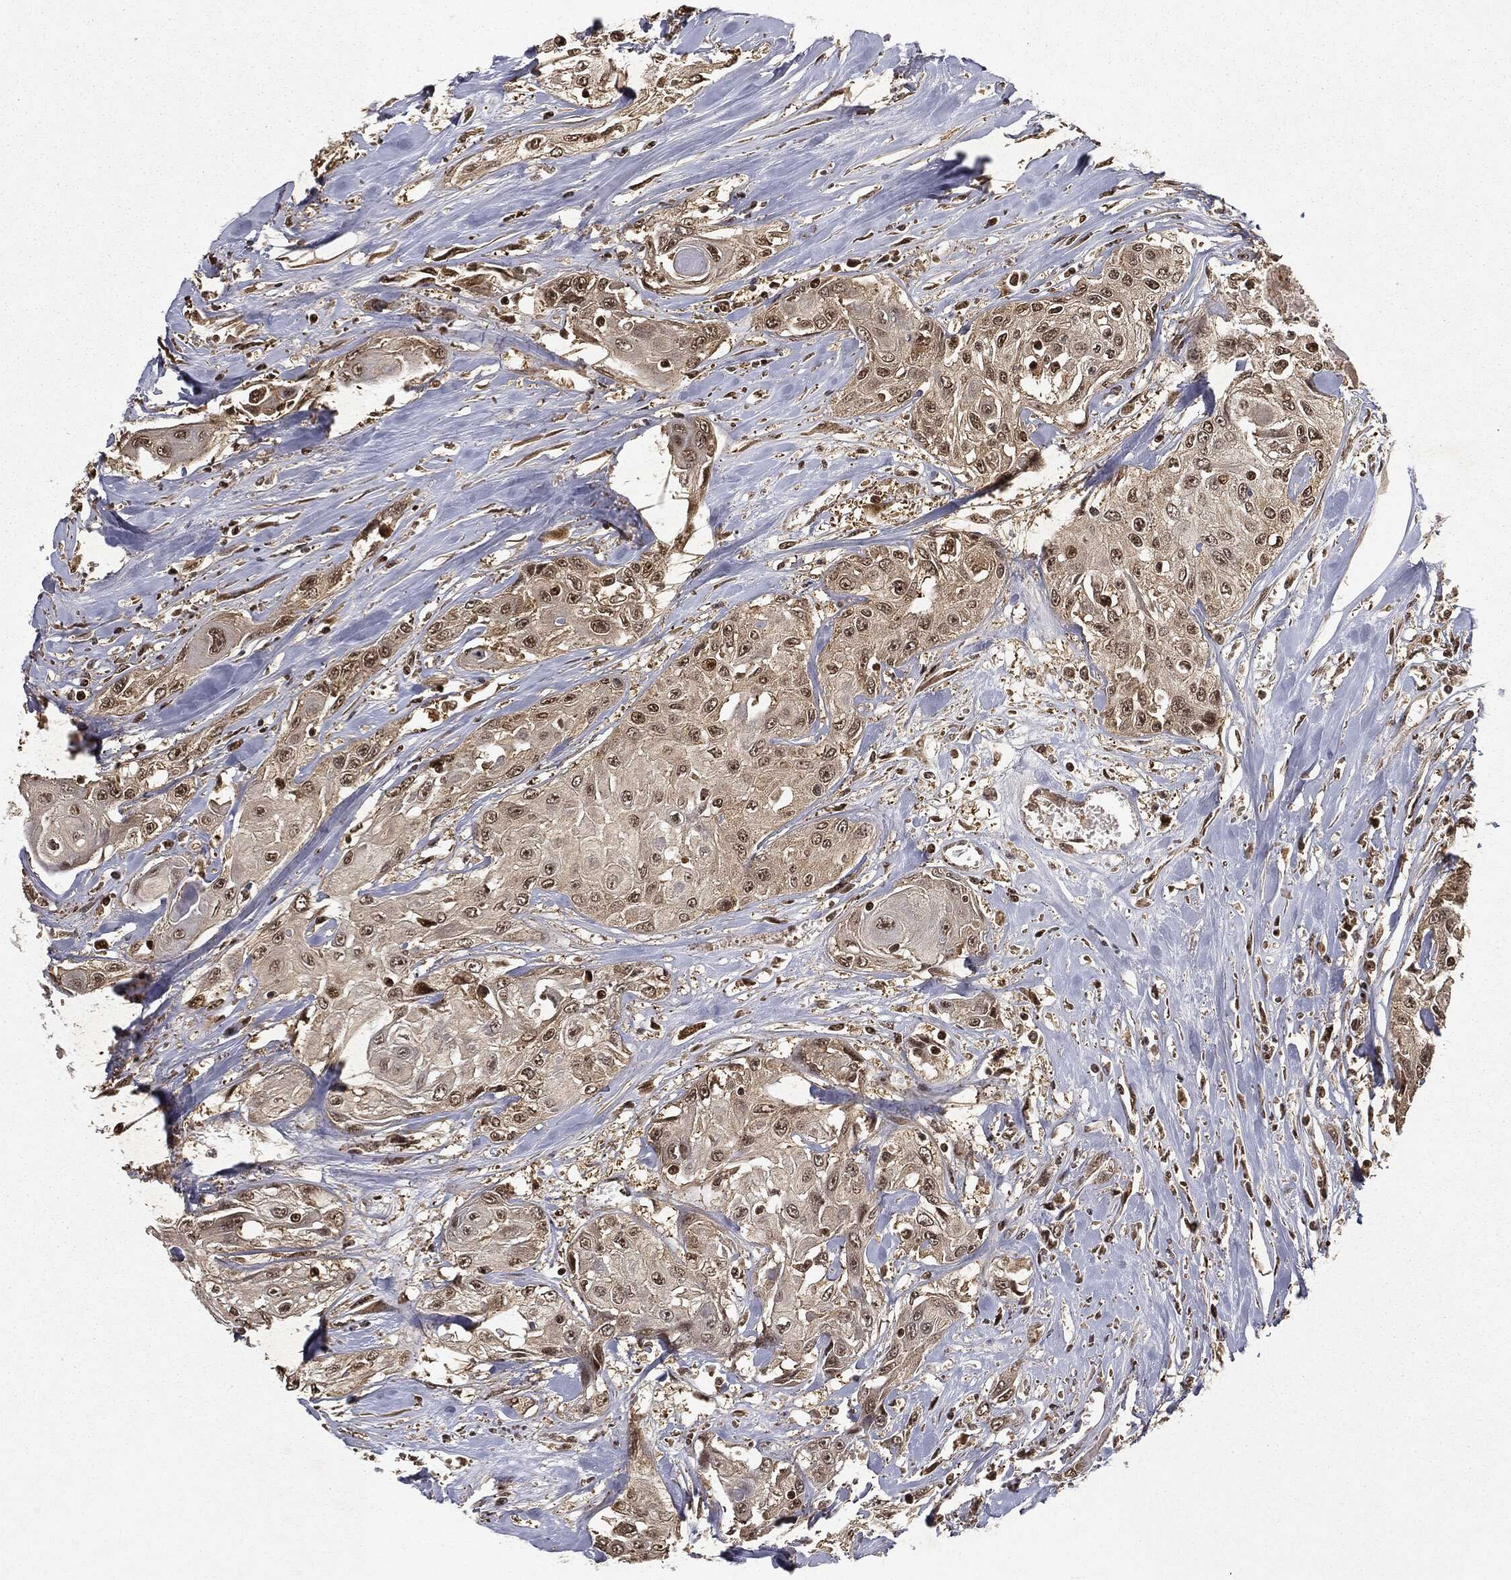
{"staining": {"intensity": "moderate", "quantity": "25%-75%", "location": "nuclear"}, "tissue": "head and neck cancer", "cell_type": "Tumor cells", "image_type": "cancer", "snomed": [{"axis": "morphology", "description": "Normal tissue, NOS"}, {"axis": "morphology", "description": "Squamous cell carcinoma, NOS"}, {"axis": "topography", "description": "Oral tissue"}, {"axis": "topography", "description": "Peripheral nerve tissue"}, {"axis": "topography", "description": "Head-Neck"}], "caption": "There is medium levels of moderate nuclear positivity in tumor cells of head and neck cancer, as demonstrated by immunohistochemical staining (brown color).", "gene": "ZNHIT6", "patient": {"sex": "female", "age": 59}}